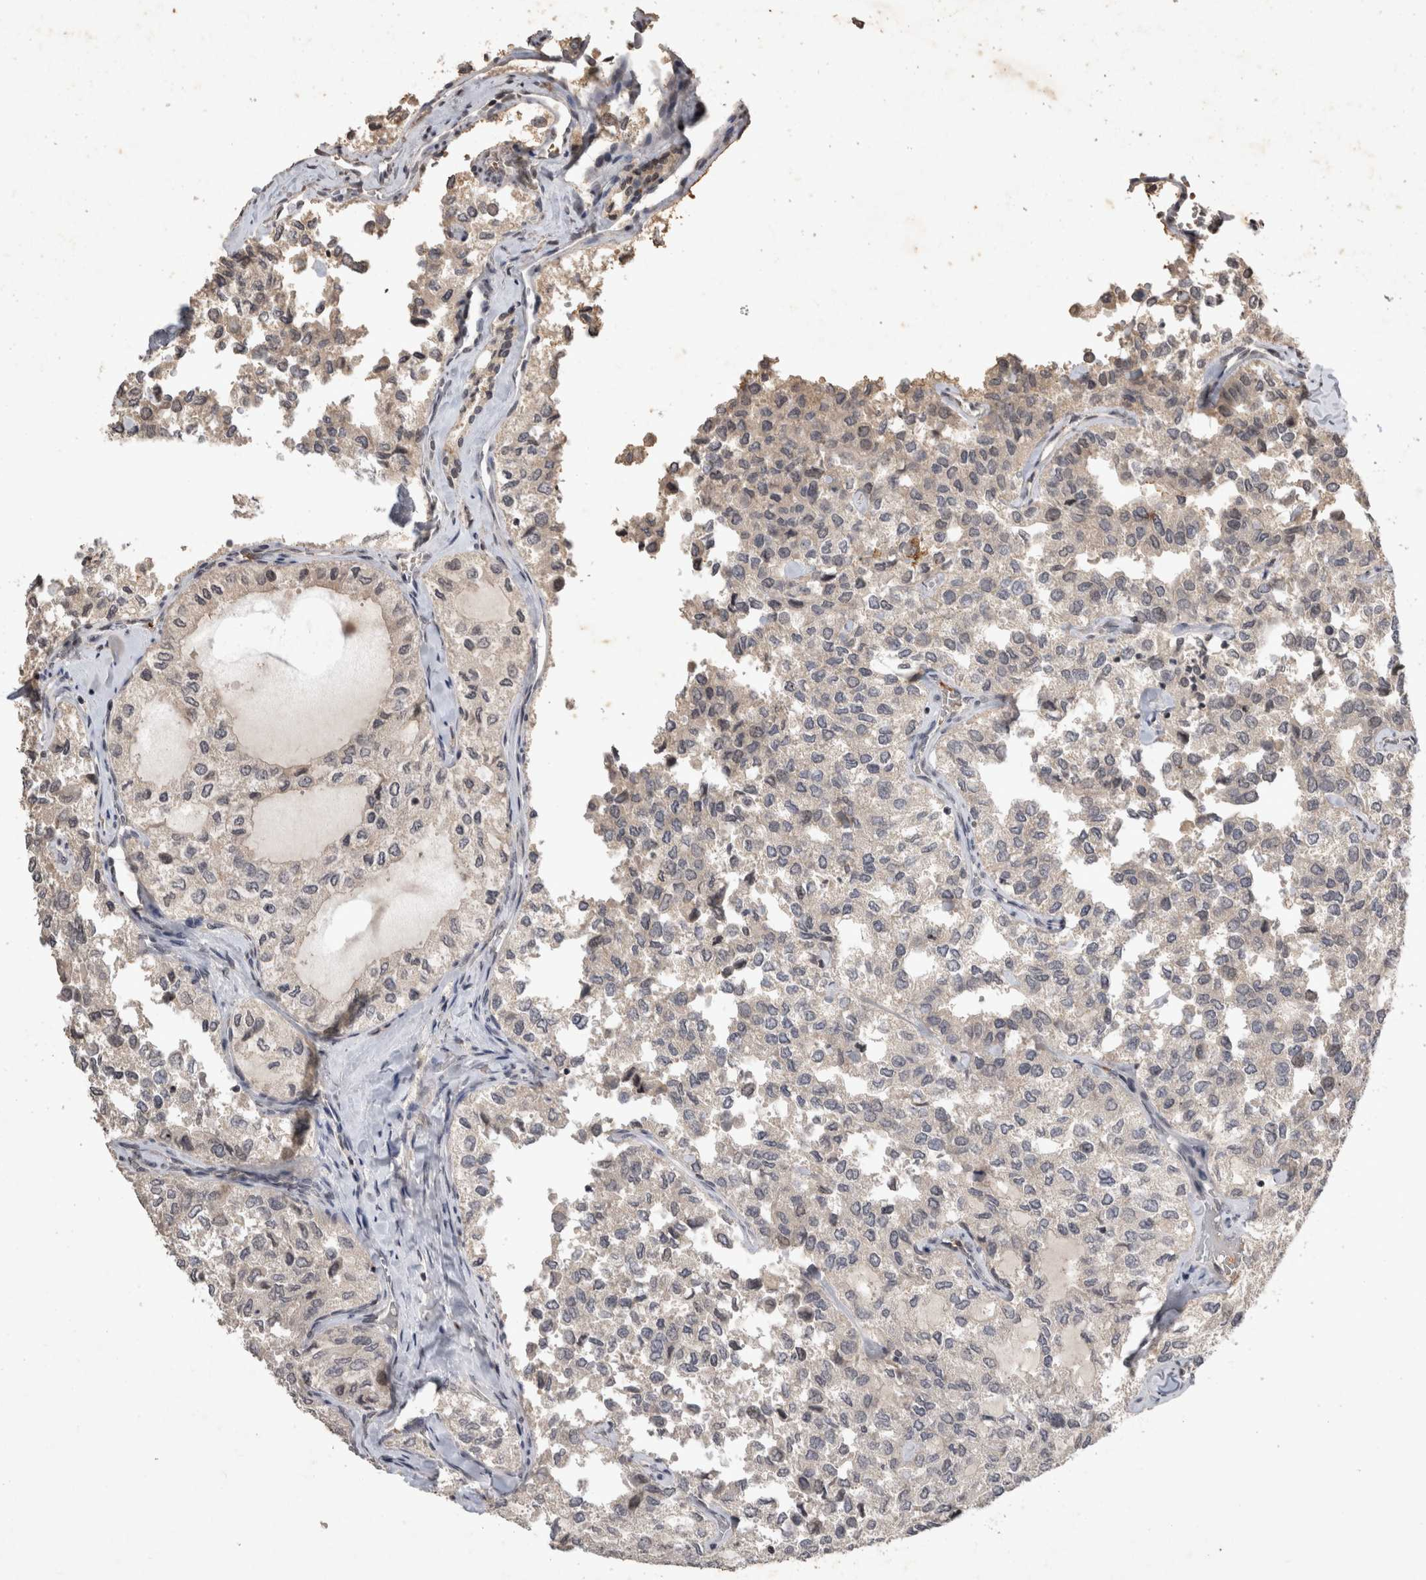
{"staining": {"intensity": "moderate", "quantity": "25%-75%", "location": "cytoplasmic/membranous"}, "tissue": "thyroid cancer", "cell_type": "Tumor cells", "image_type": "cancer", "snomed": [{"axis": "morphology", "description": "Follicular adenoma carcinoma, NOS"}, {"axis": "topography", "description": "Thyroid gland"}], "caption": "Immunohistochemical staining of human thyroid follicular adenoma carcinoma reveals medium levels of moderate cytoplasmic/membranous expression in about 25%-75% of tumor cells. The staining was performed using DAB (3,3'-diaminobenzidine) to visualize the protein expression in brown, while the nuclei were stained in blue with hematoxylin (Magnification: 20x).", "gene": "HRK", "patient": {"sex": "male", "age": 75}}